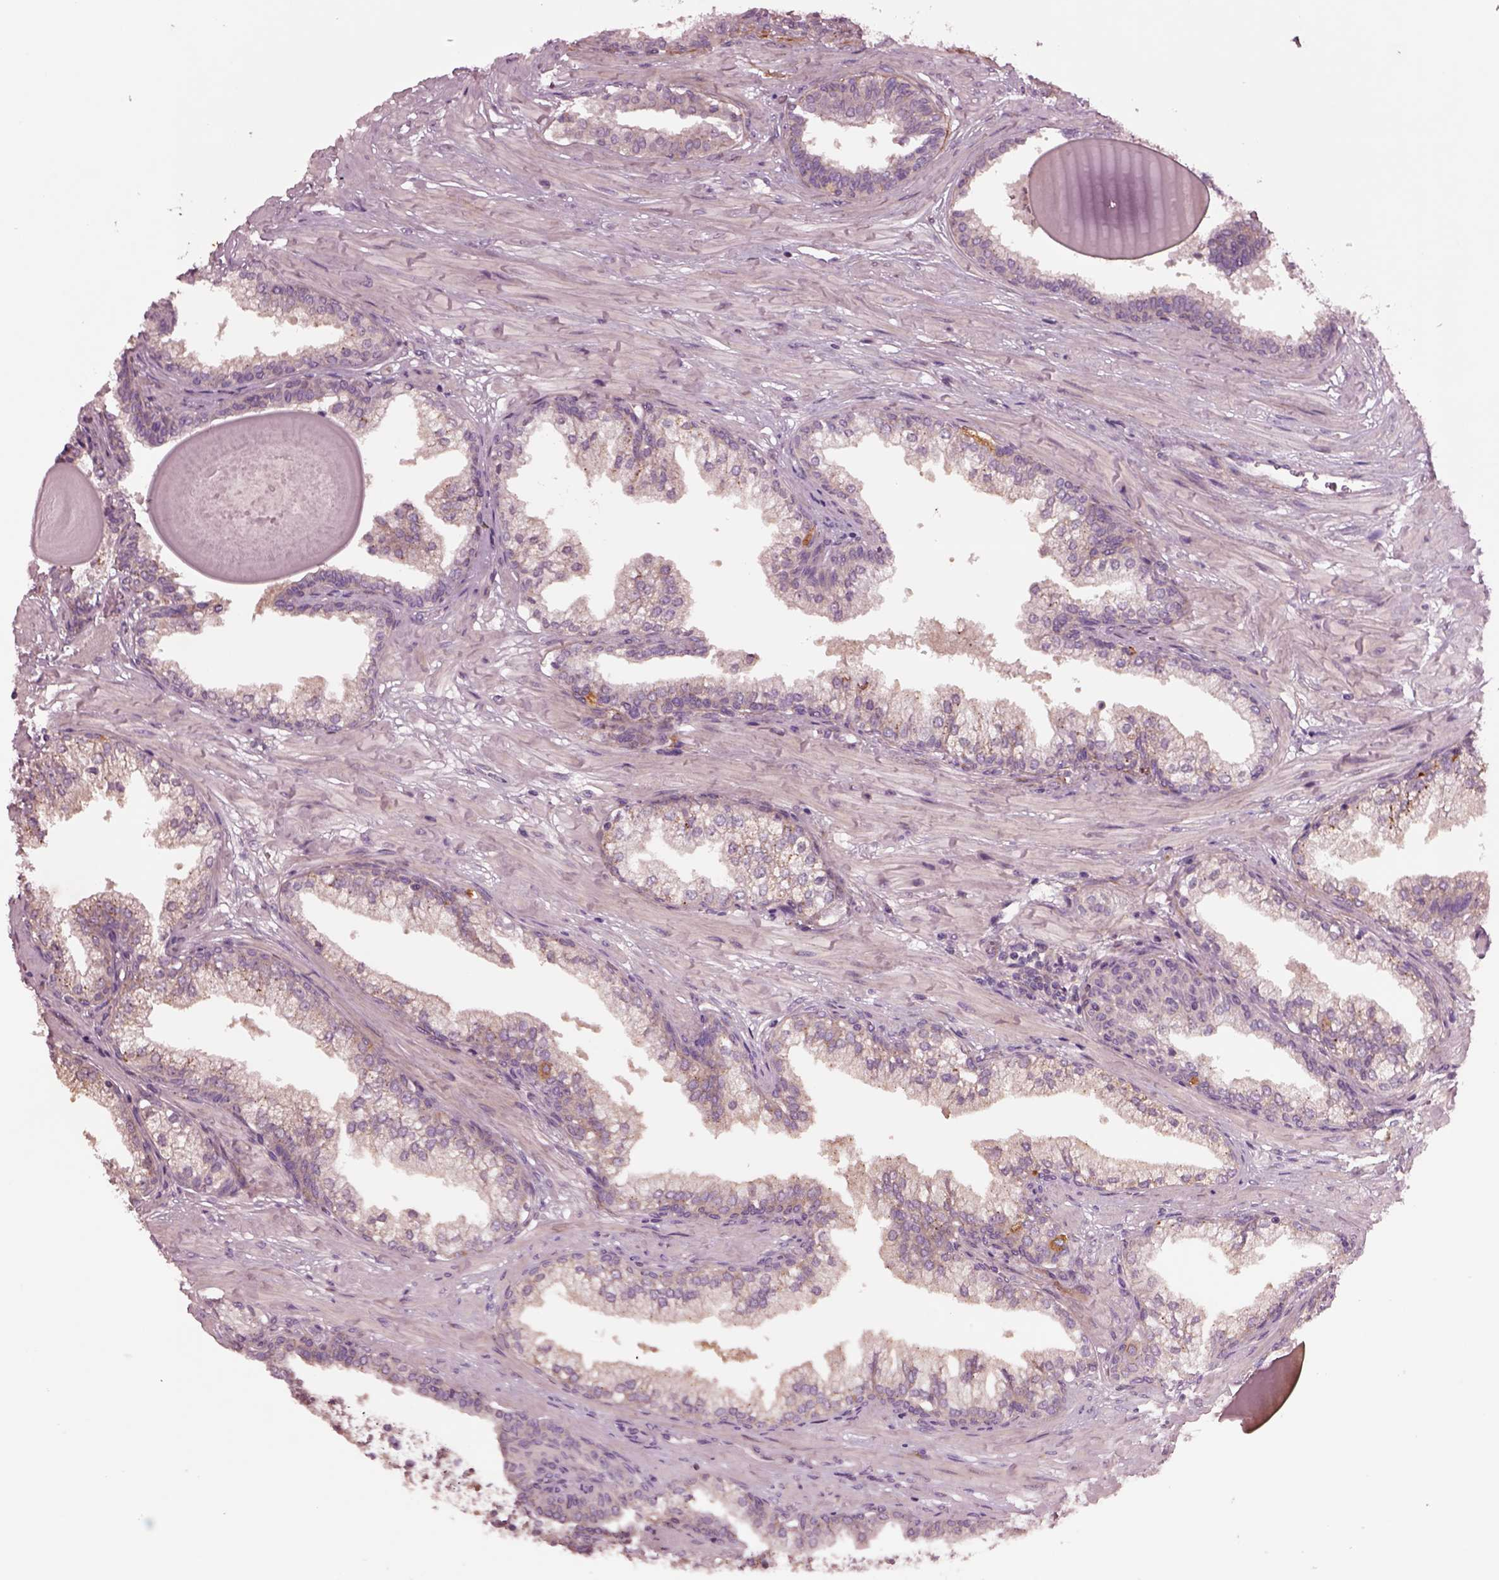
{"staining": {"intensity": "negative", "quantity": "none", "location": "none"}, "tissue": "prostate cancer", "cell_type": "Tumor cells", "image_type": "cancer", "snomed": [{"axis": "morphology", "description": "Adenocarcinoma, NOS"}, {"axis": "topography", "description": "Prostate and seminal vesicle, NOS"}, {"axis": "topography", "description": "Prostate"}], "caption": "High magnification brightfield microscopy of prostate adenocarcinoma stained with DAB (brown) and counterstained with hematoxylin (blue): tumor cells show no significant expression.", "gene": "SEC23A", "patient": {"sex": "male", "age": 44}}